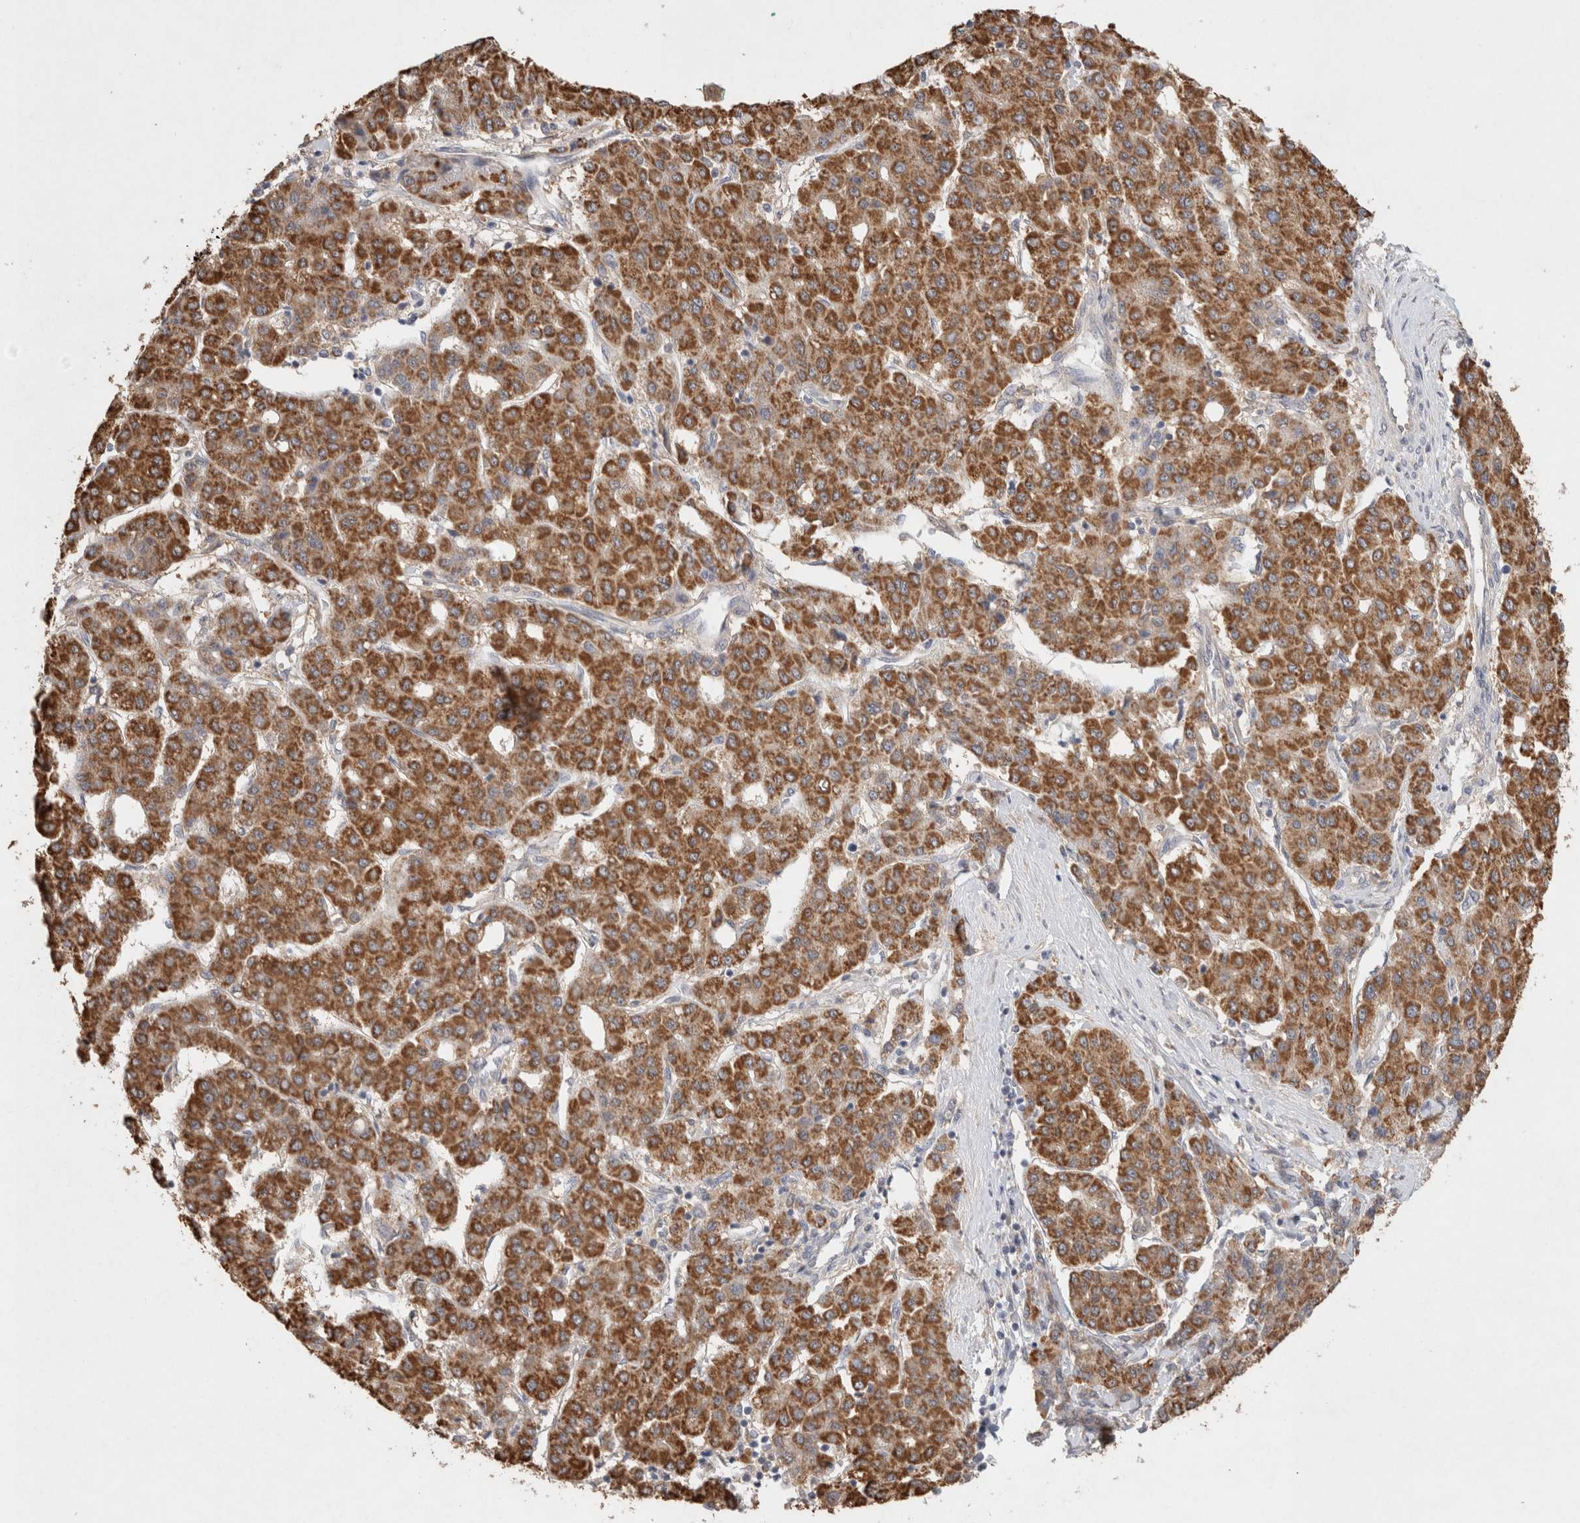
{"staining": {"intensity": "strong", "quantity": ">75%", "location": "cytoplasmic/membranous"}, "tissue": "liver cancer", "cell_type": "Tumor cells", "image_type": "cancer", "snomed": [{"axis": "morphology", "description": "Carcinoma, Hepatocellular, NOS"}, {"axis": "topography", "description": "Liver"}], "caption": "Protein expression analysis of human liver cancer reveals strong cytoplasmic/membranous expression in approximately >75% of tumor cells.", "gene": "RAB14", "patient": {"sex": "male", "age": 65}}